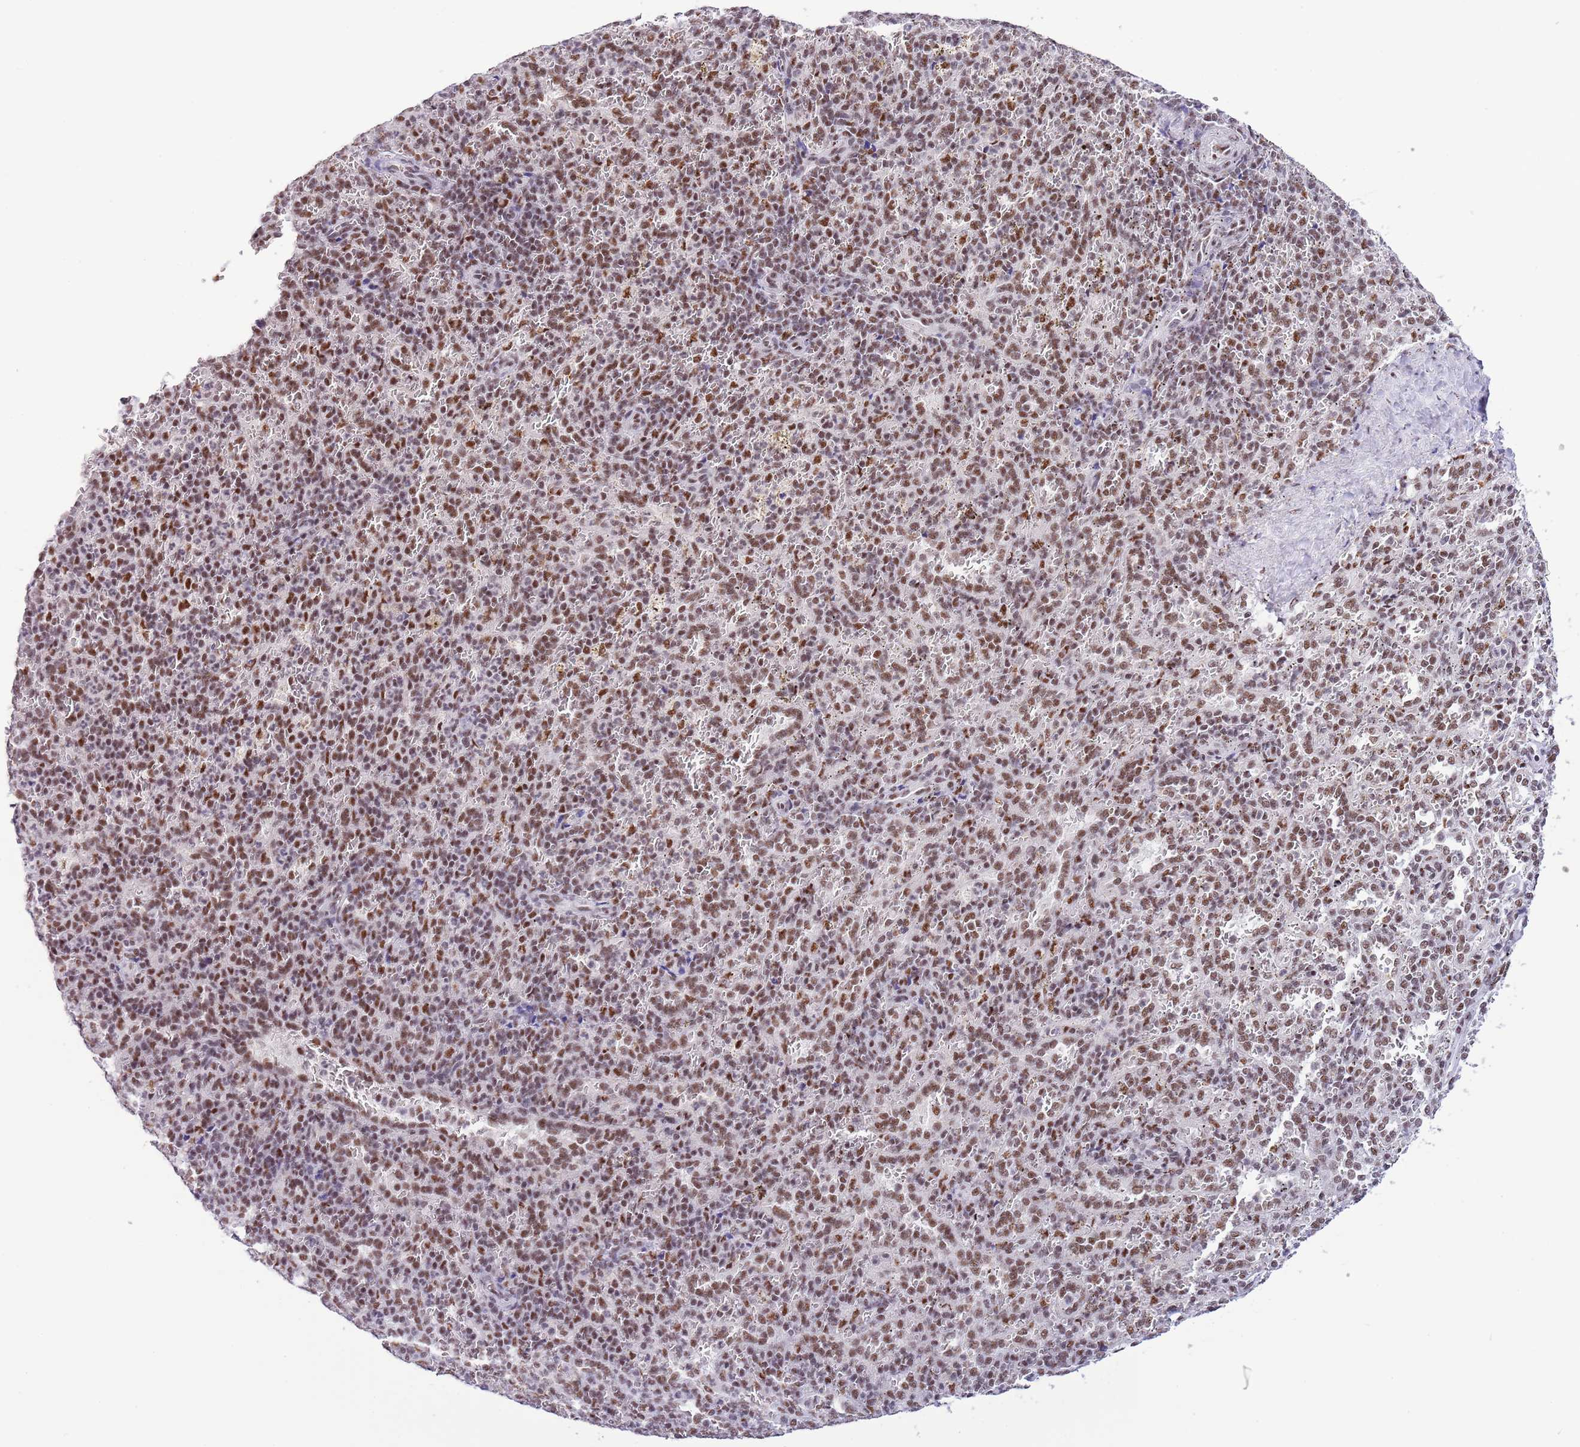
{"staining": {"intensity": "moderate", "quantity": ">75%", "location": "nuclear"}, "tissue": "spleen", "cell_type": "Cells in red pulp", "image_type": "normal", "snomed": [{"axis": "morphology", "description": "Normal tissue, NOS"}, {"axis": "topography", "description": "Spleen"}], "caption": "Immunohistochemistry staining of normal spleen, which exhibits medium levels of moderate nuclear positivity in about >75% of cells in red pulp indicating moderate nuclear protein positivity. The staining was performed using DAB (3,3'-diaminobenzidine) (brown) for protein detection and nuclei were counterstained in hematoxylin (blue).", "gene": "SF3A2", "patient": {"sex": "female", "age": 21}}